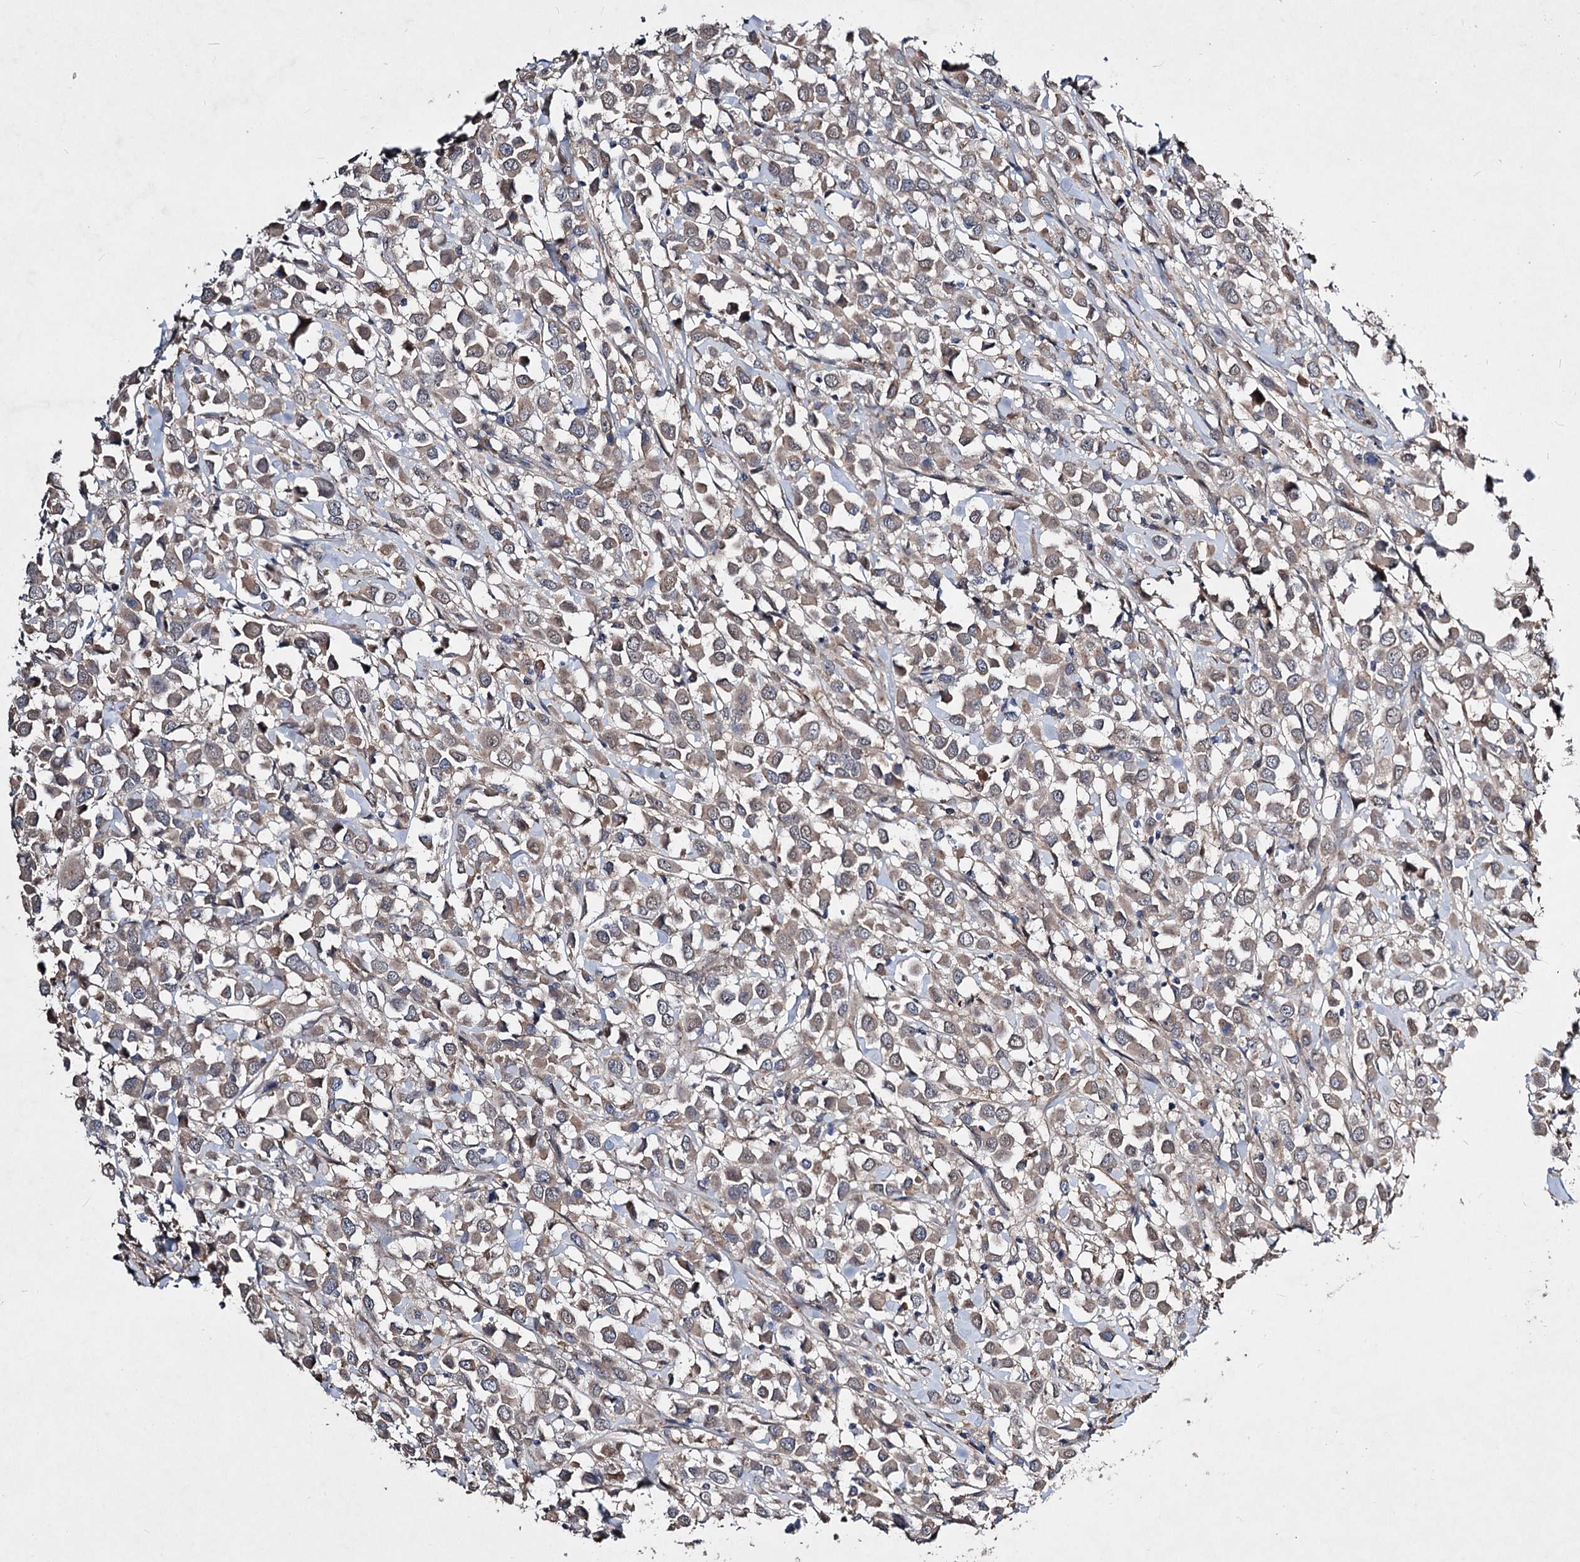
{"staining": {"intensity": "weak", "quantity": ">75%", "location": "cytoplasmic/membranous"}, "tissue": "breast cancer", "cell_type": "Tumor cells", "image_type": "cancer", "snomed": [{"axis": "morphology", "description": "Duct carcinoma"}, {"axis": "topography", "description": "Breast"}], "caption": "Tumor cells reveal low levels of weak cytoplasmic/membranous expression in approximately >75% of cells in human breast cancer.", "gene": "MINDY3", "patient": {"sex": "female", "age": 61}}